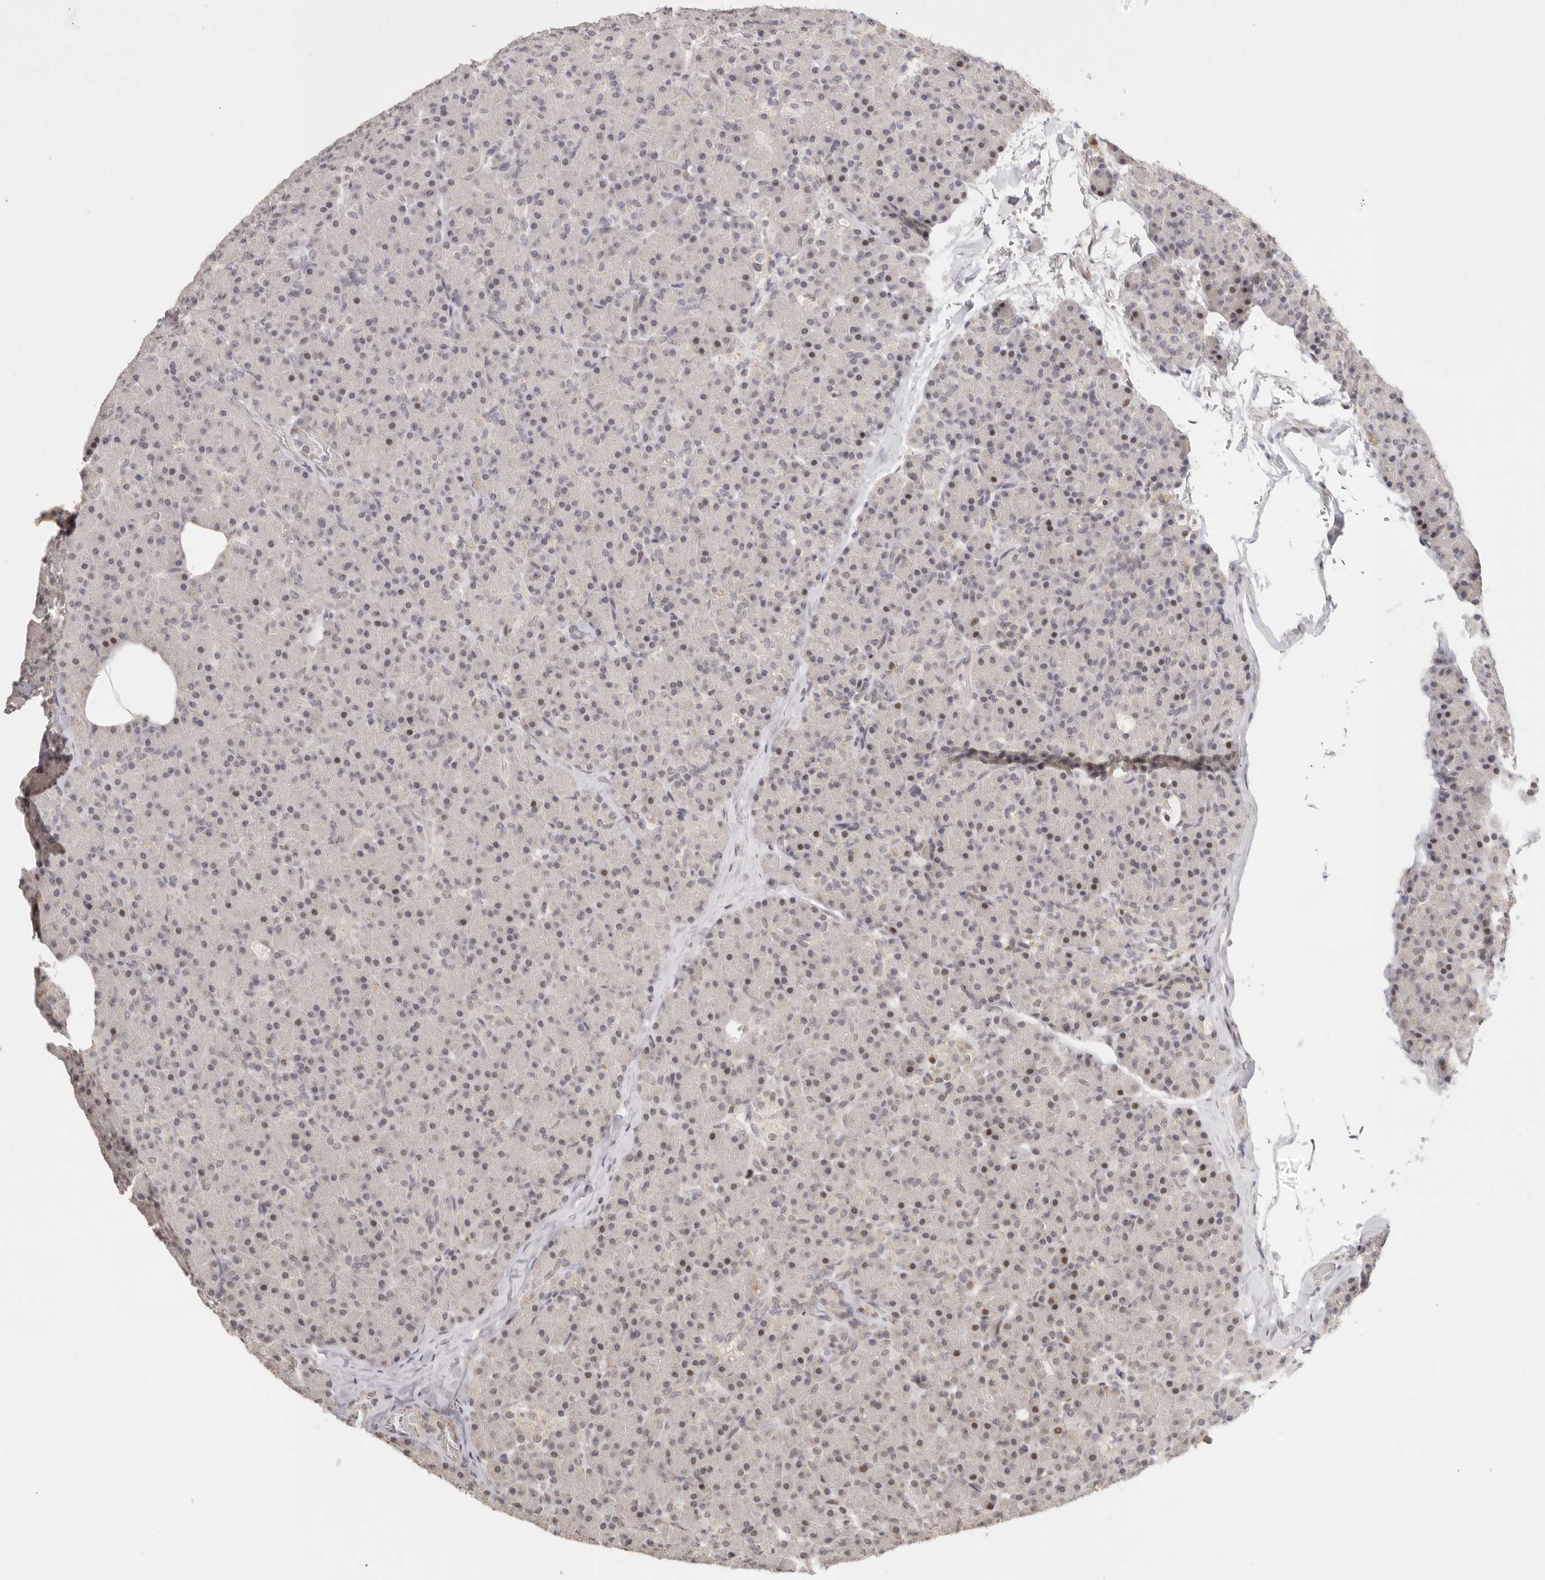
{"staining": {"intensity": "moderate", "quantity": "25%-75%", "location": "nuclear"}, "tissue": "pancreas", "cell_type": "Exocrine glandular cells", "image_type": "normal", "snomed": [{"axis": "morphology", "description": "Normal tissue, NOS"}, {"axis": "topography", "description": "Pancreas"}], "caption": "Immunohistochemistry (IHC) micrograph of unremarkable pancreas: human pancreas stained using immunohistochemistry (IHC) reveals medium levels of moderate protein expression localized specifically in the nuclear of exocrine glandular cells, appearing as a nuclear brown color.", "gene": "GPBP1L1", "patient": {"sex": "female", "age": 43}}